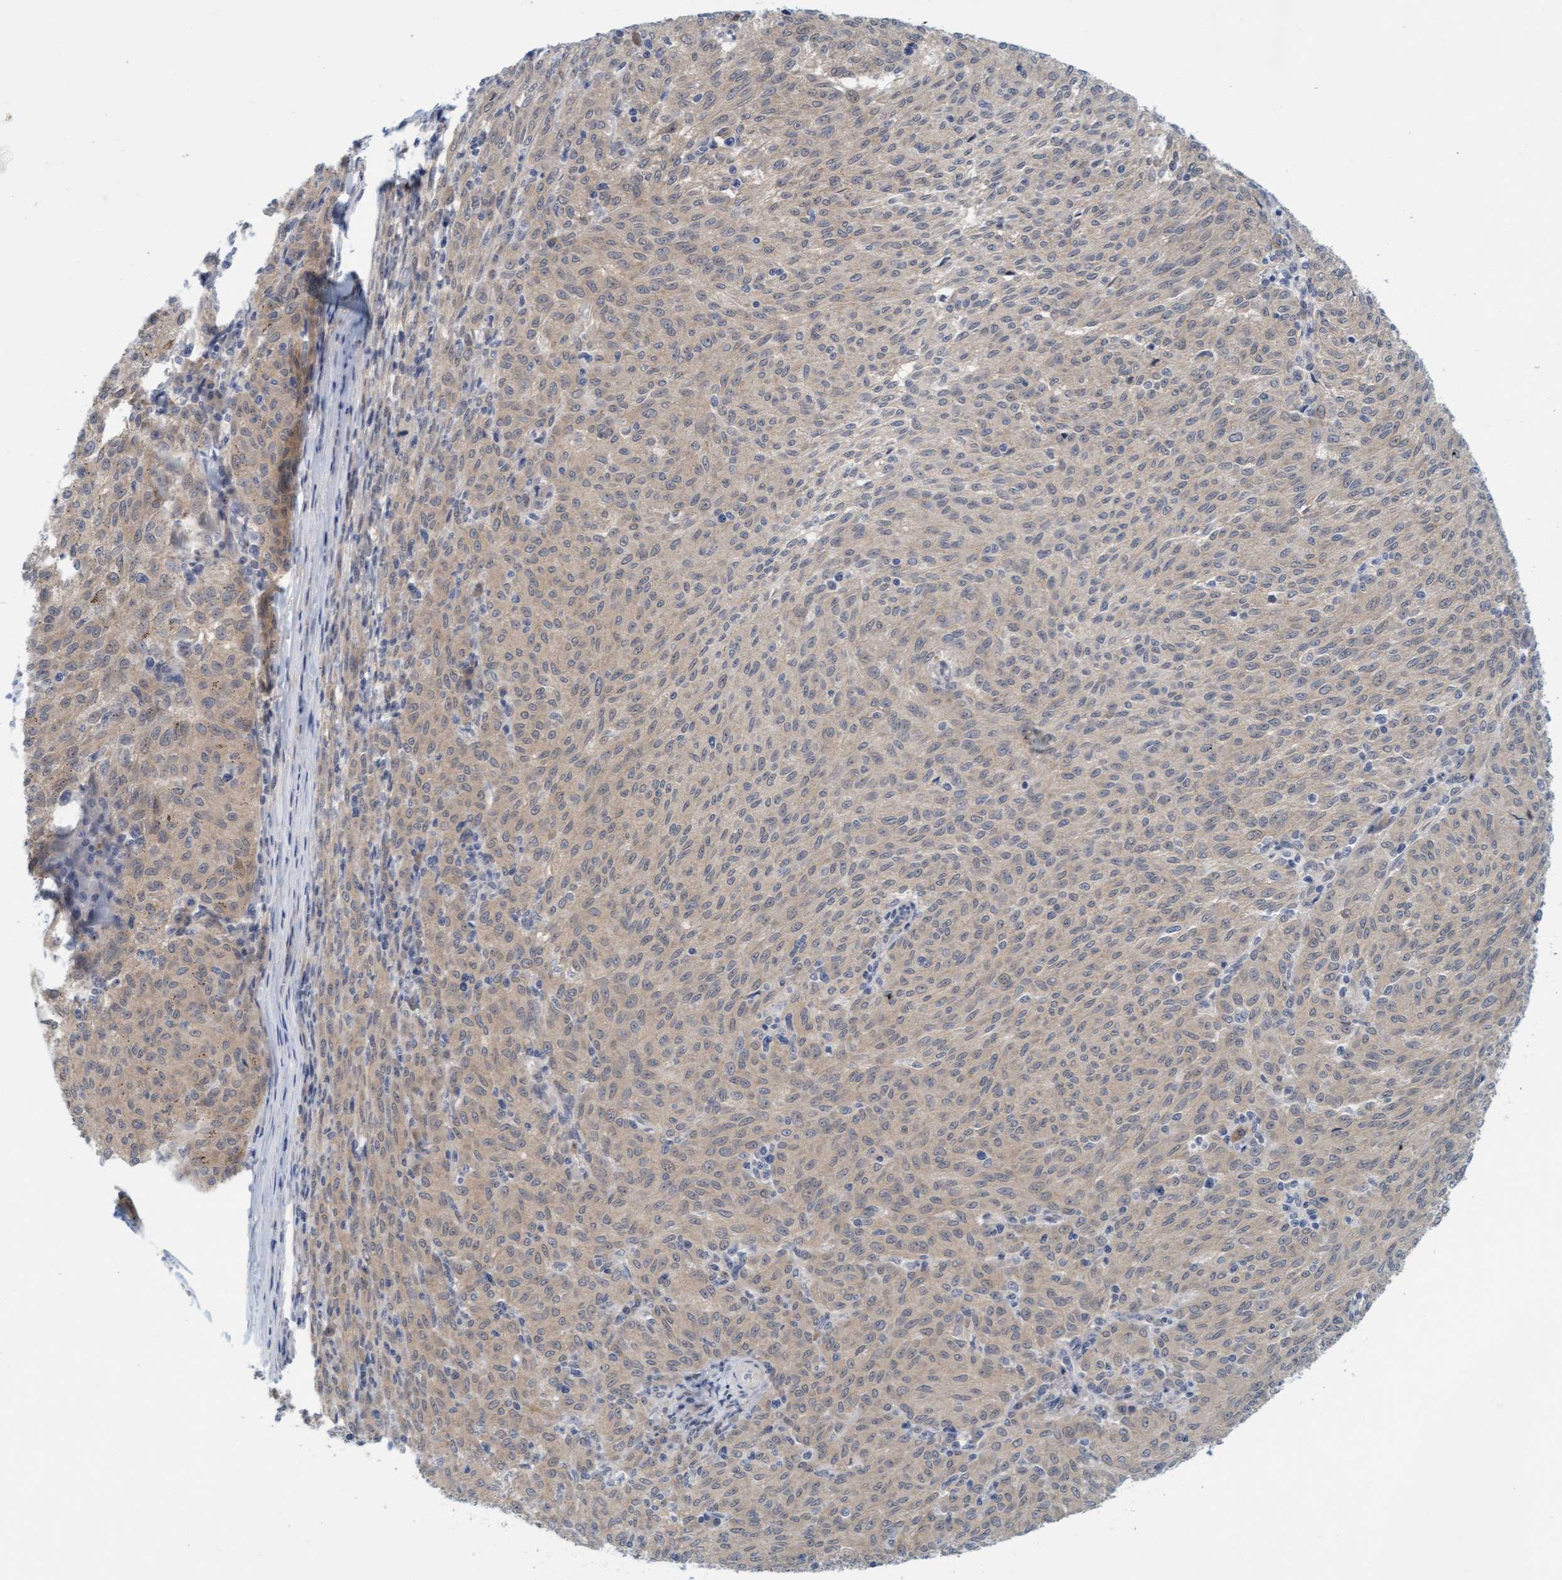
{"staining": {"intensity": "weak", "quantity": "<25%", "location": "cytoplasmic/membranous"}, "tissue": "melanoma", "cell_type": "Tumor cells", "image_type": "cancer", "snomed": [{"axis": "morphology", "description": "Malignant melanoma, NOS"}, {"axis": "topography", "description": "Skin"}], "caption": "Photomicrograph shows no protein staining in tumor cells of malignant melanoma tissue.", "gene": "TSTD2", "patient": {"sex": "female", "age": 72}}